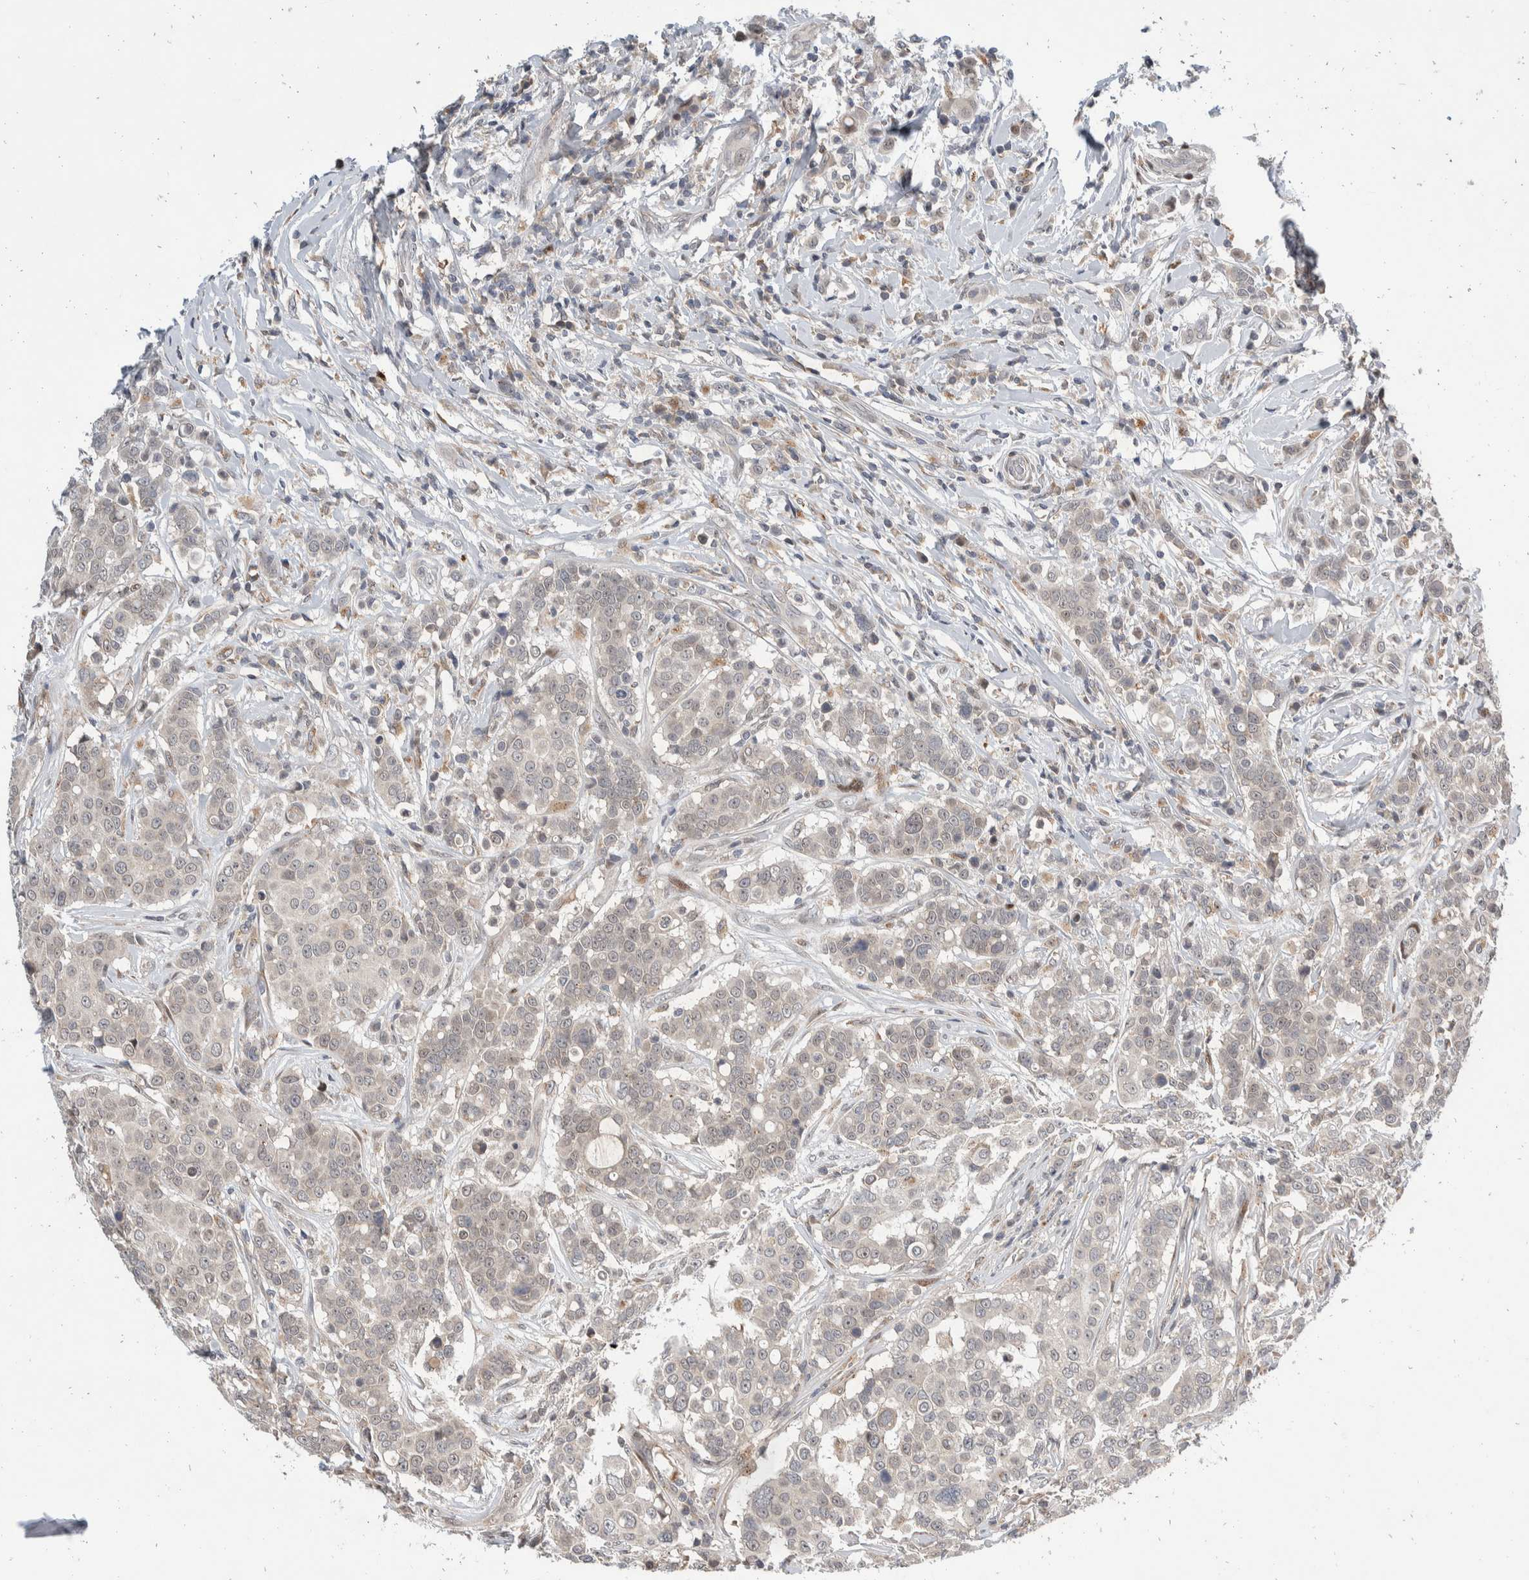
{"staining": {"intensity": "weak", "quantity": "<25%", "location": "cytoplasmic/membranous"}, "tissue": "breast cancer", "cell_type": "Tumor cells", "image_type": "cancer", "snomed": [{"axis": "morphology", "description": "Duct carcinoma"}, {"axis": "topography", "description": "Breast"}], "caption": "High magnification brightfield microscopy of breast cancer stained with DAB (3,3'-diaminobenzidine) (brown) and counterstained with hematoxylin (blue): tumor cells show no significant expression.", "gene": "ZNF703", "patient": {"sex": "female", "age": 27}}